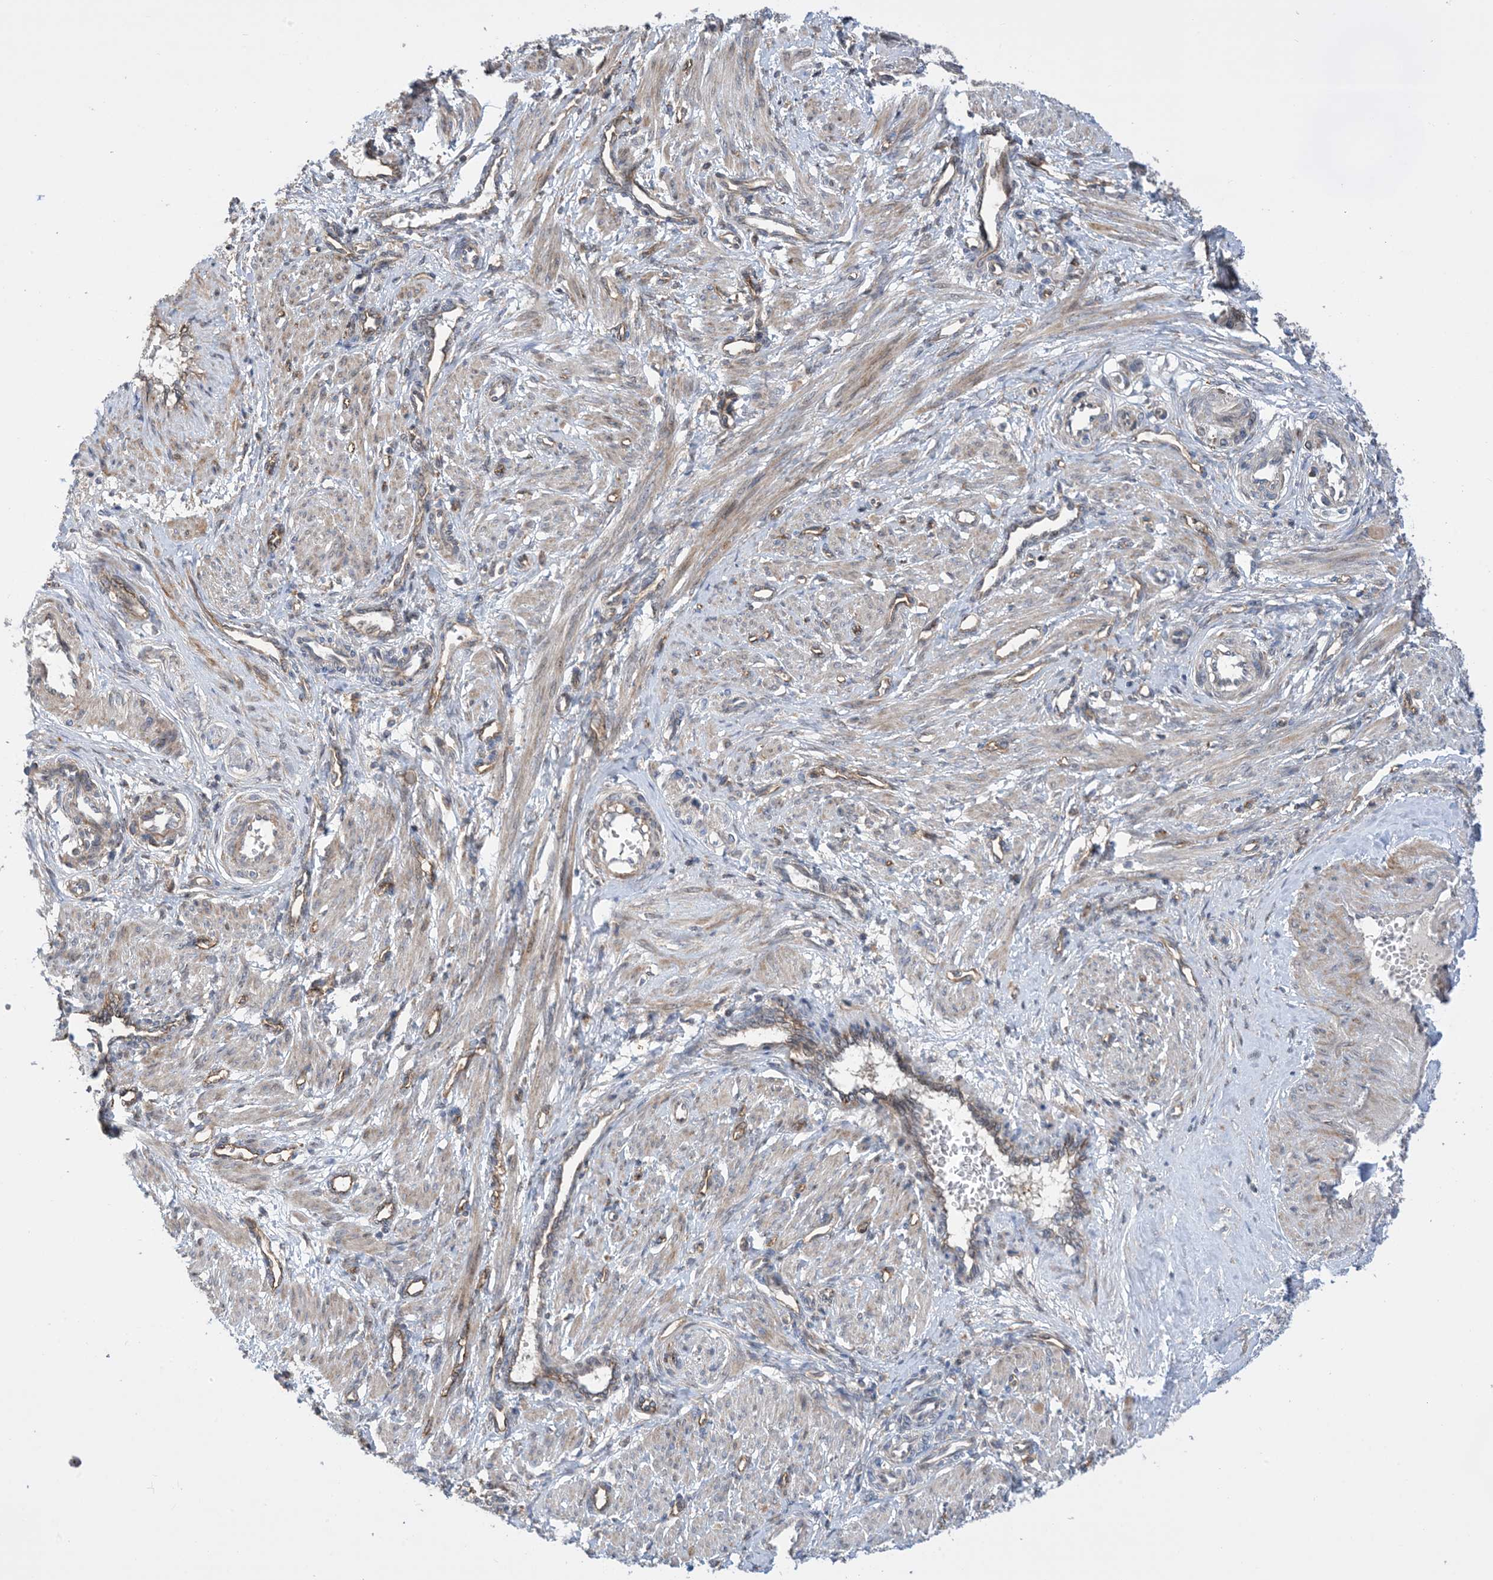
{"staining": {"intensity": "moderate", "quantity": "25%-75%", "location": "cytoplasmic/membranous"}, "tissue": "smooth muscle", "cell_type": "Smooth muscle cells", "image_type": "normal", "snomed": [{"axis": "morphology", "description": "Normal tissue, NOS"}, {"axis": "topography", "description": "Endometrium"}], "caption": "This histopathology image reveals IHC staining of benign human smooth muscle, with medium moderate cytoplasmic/membranous staining in about 25%-75% of smooth muscle cells.", "gene": "CLEC16A", "patient": {"sex": "female", "age": 33}}